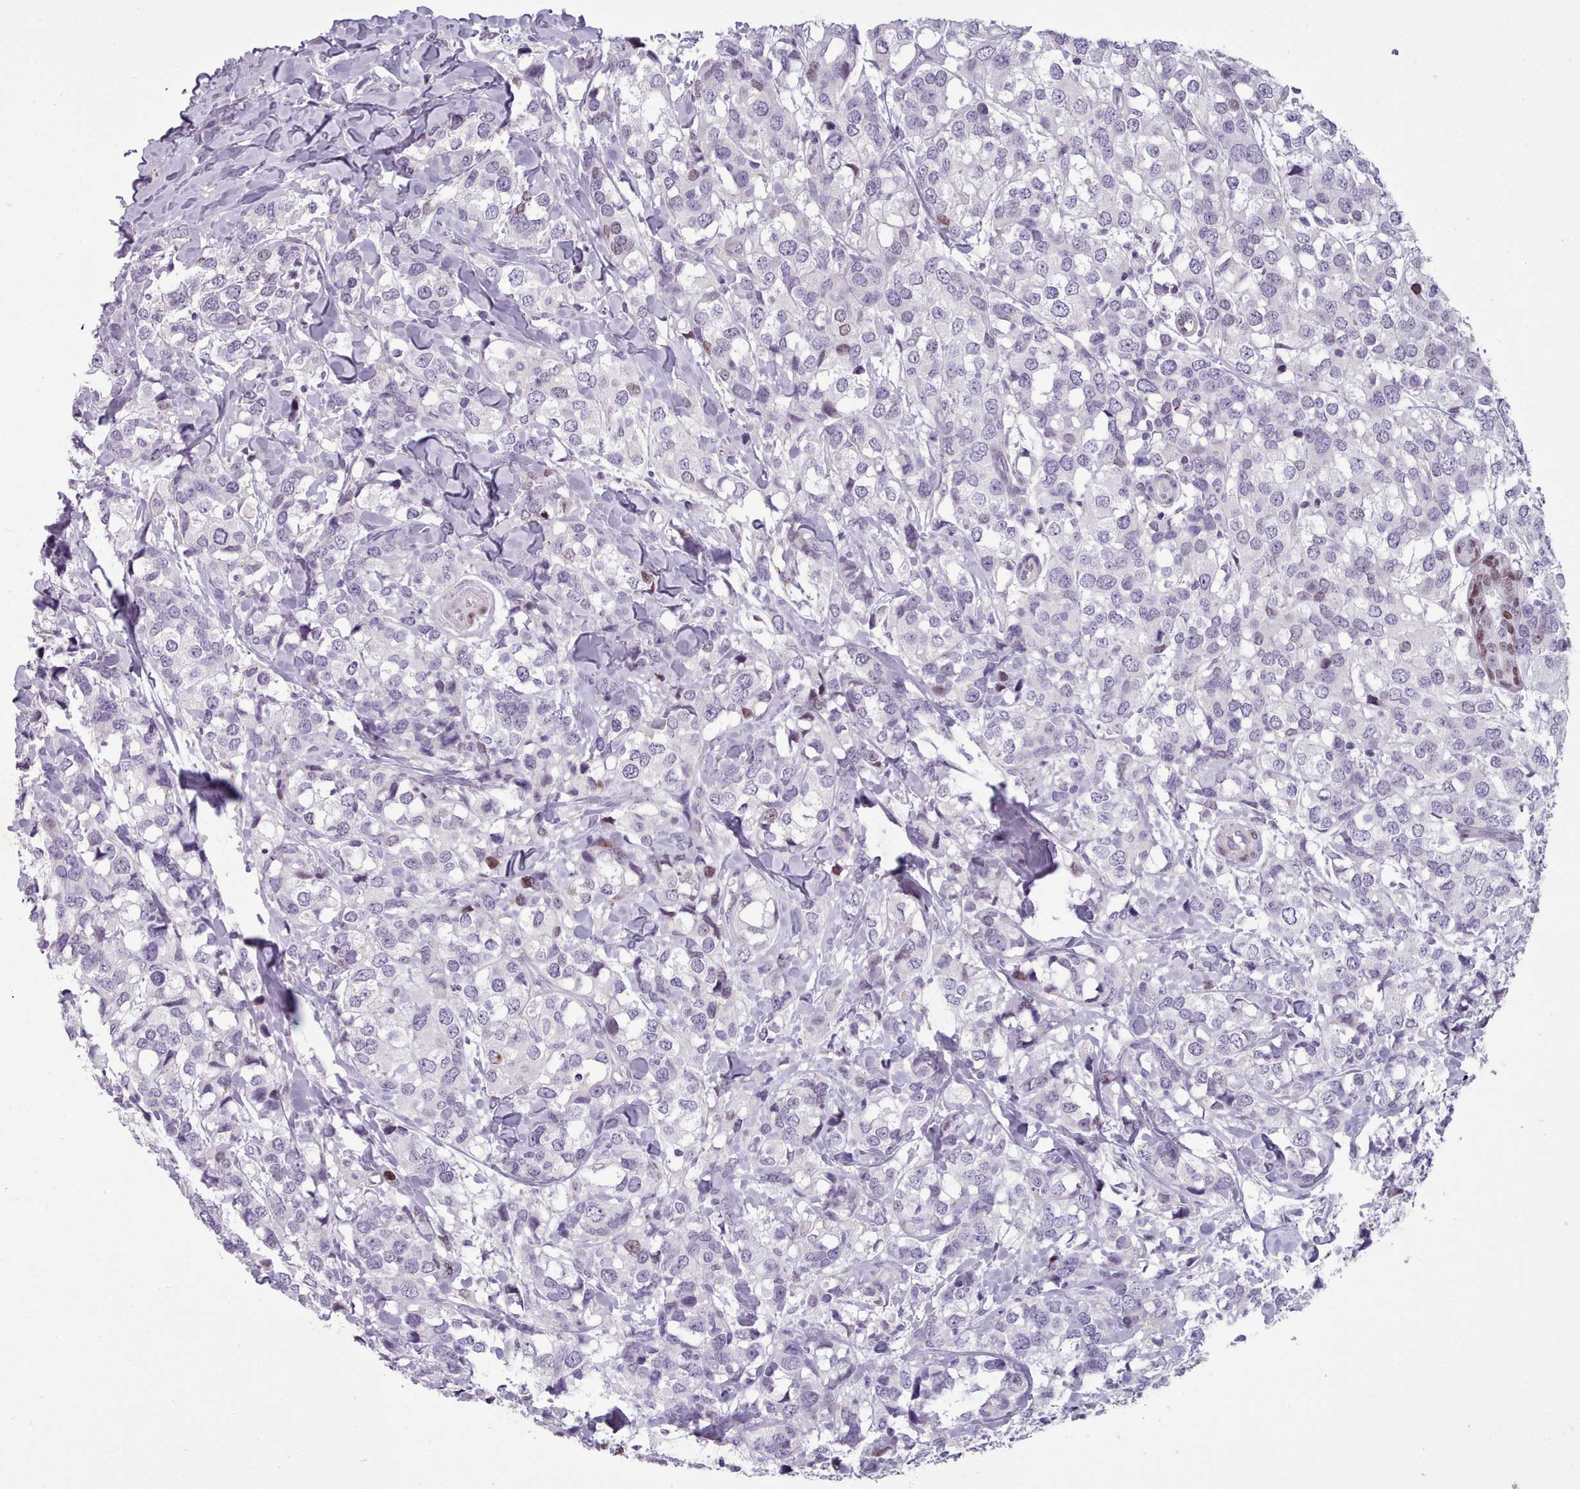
{"staining": {"intensity": "negative", "quantity": "none", "location": "none"}, "tissue": "breast cancer", "cell_type": "Tumor cells", "image_type": "cancer", "snomed": [{"axis": "morphology", "description": "Lobular carcinoma"}, {"axis": "topography", "description": "Breast"}], "caption": "High power microscopy image of an IHC histopathology image of breast lobular carcinoma, revealing no significant positivity in tumor cells.", "gene": "KCNT2", "patient": {"sex": "female", "age": 59}}